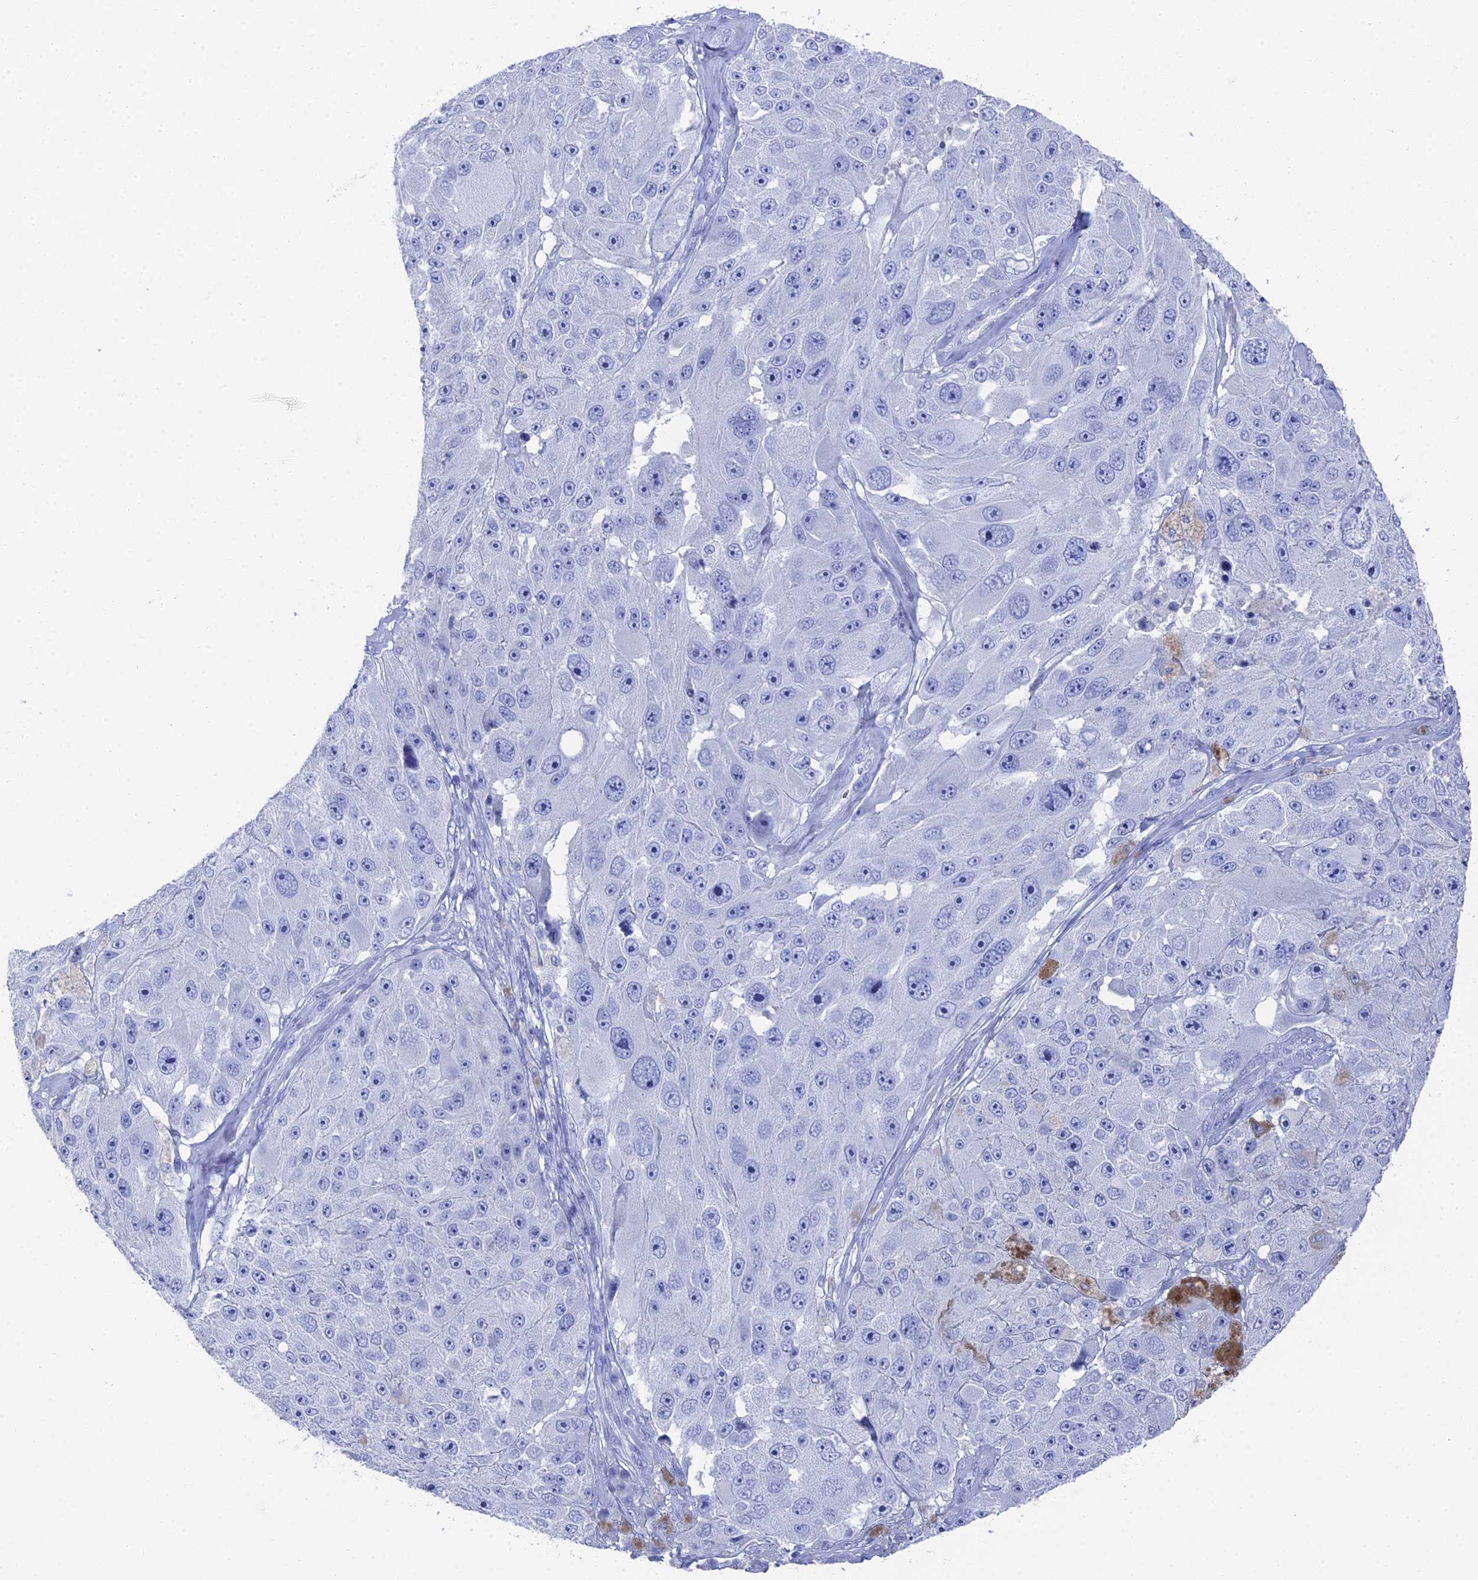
{"staining": {"intensity": "negative", "quantity": "none", "location": "none"}, "tissue": "melanoma", "cell_type": "Tumor cells", "image_type": "cancer", "snomed": [{"axis": "morphology", "description": "Malignant melanoma, Metastatic site"}, {"axis": "topography", "description": "Lymph node"}], "caption": "An IHC histopathology image of malignant melanoma (metastatic site) is shown. There is no staining in tumor cells of malignant melanoma (metastatic site).", "gene": "ENPP3", "patient": {"sex": "male", "age": 62}}